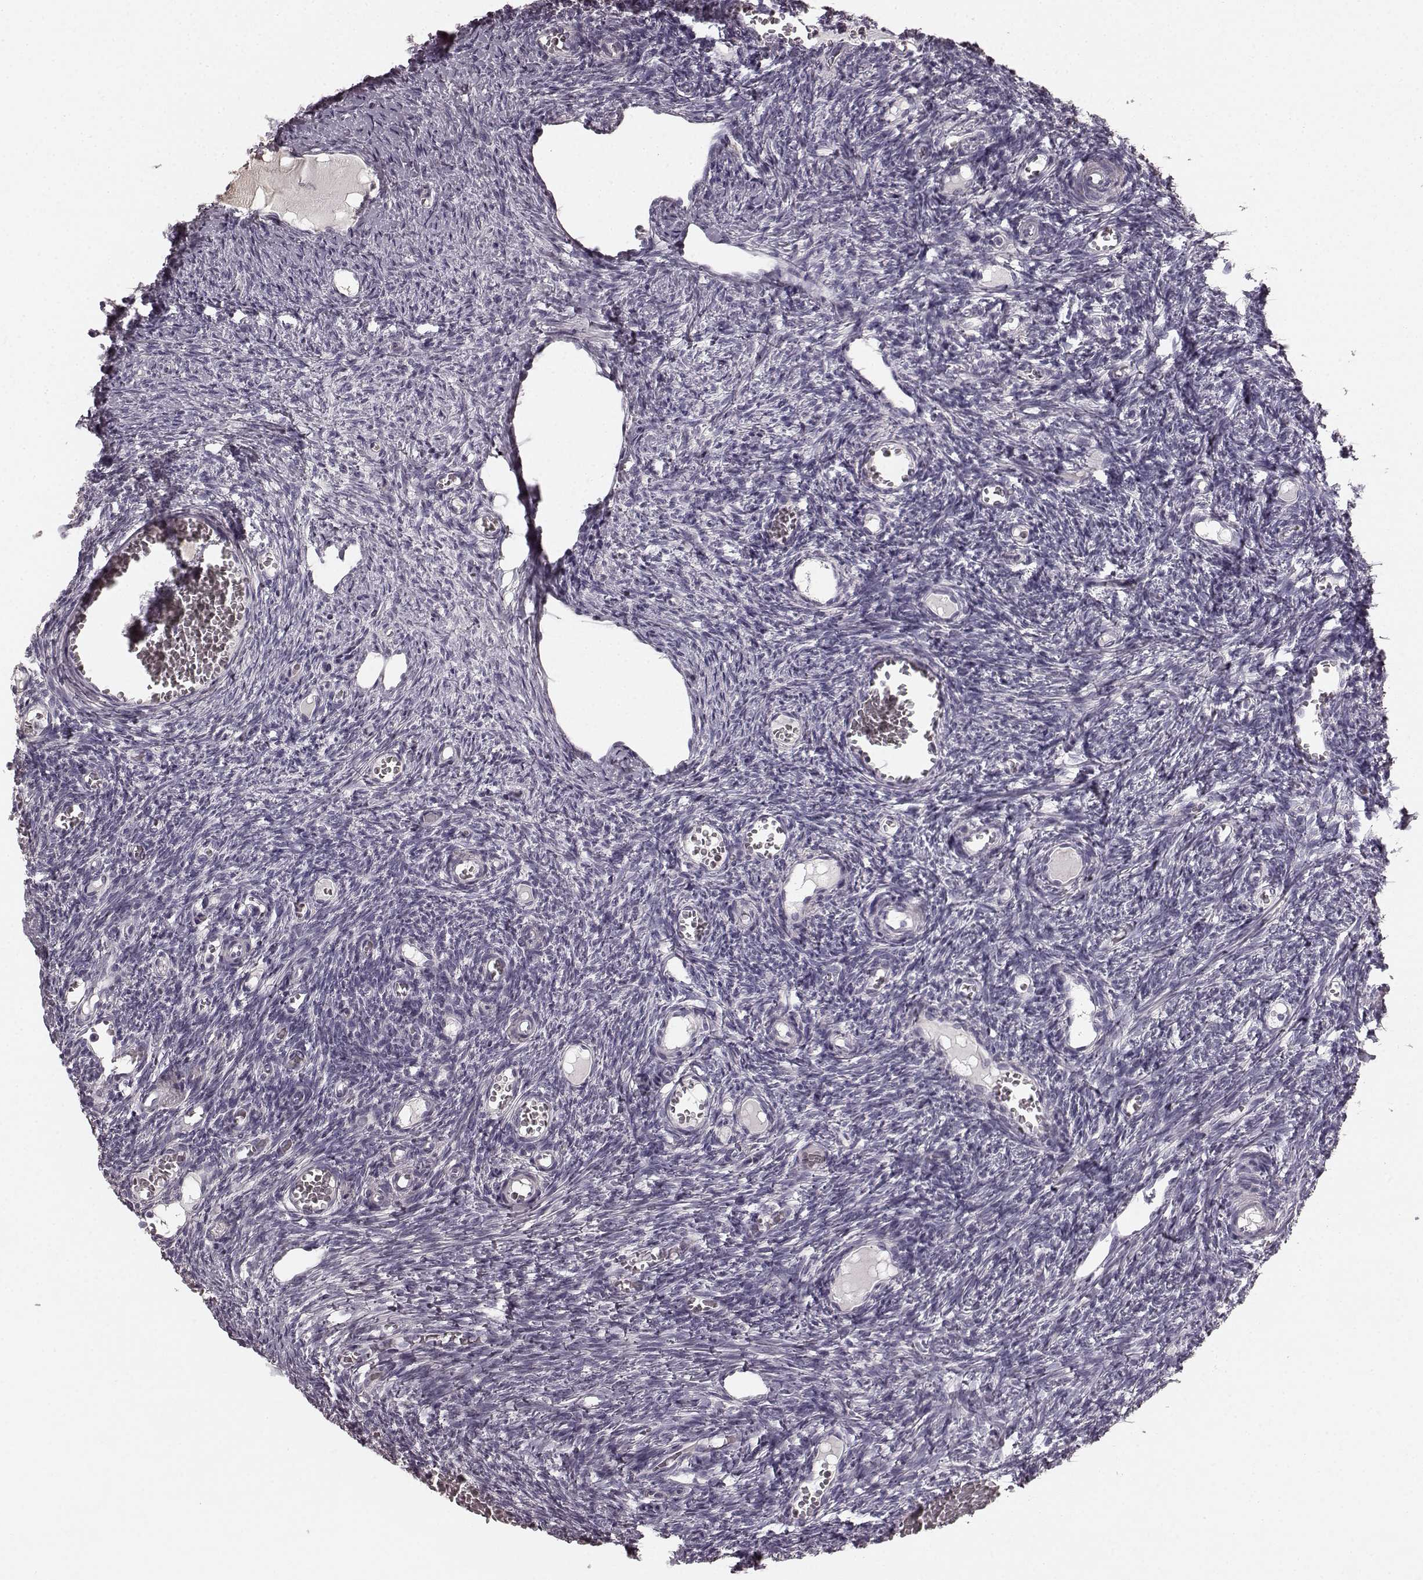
{"staining": {"intensity": "negative", "quantity": "none", "location": "none"}, "tissue": "ovary", "cell_type": "Follicle cells", "image_type": "normal", "snomed": [{"axis": "morphology", "description": "Normal tissue, NOS"}, {"axis": "topography", "description": "Ovary"}], "caption": "DAB immunohistochemical staining of normal ovary reveals no significant expression in follicle cells.", "gene": "RIT2", "patient": {"sex": "female", "age": 39}}